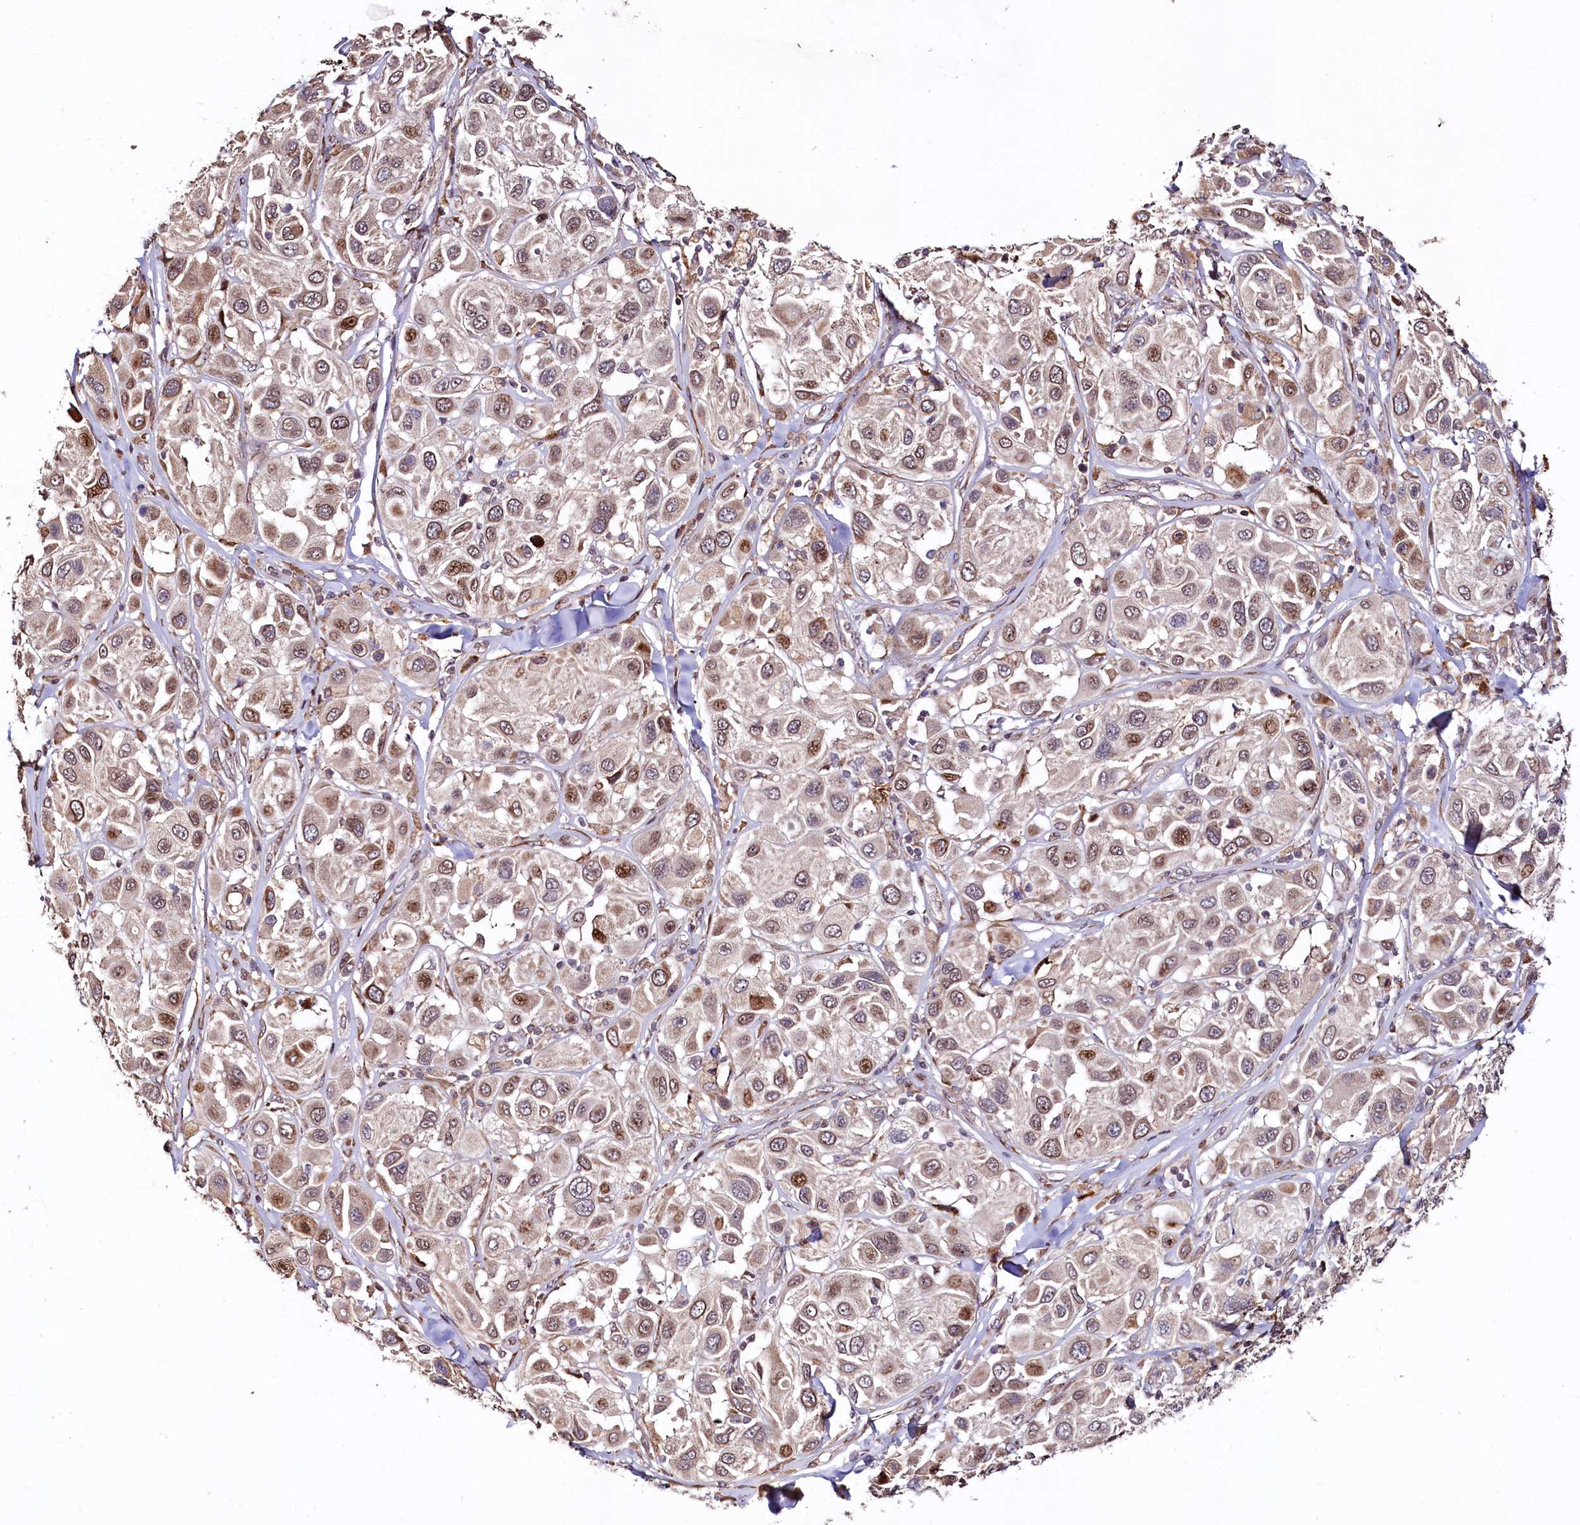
{"staining": {"intensity": "moderate", "quantity": ">75%", "location": "nuclear"}, "tissue": "melanoma", "cell_type": "Tumor cells", "image_type": "cancer", "snomed": [{"axis": "morphology", "description": "Malignant melanoma, Metastatic site"}, {"axis": "topography", "description": "Skin"}], "caption": "Melanoma was stained to show a protein in brown. There is medium levels of moderate nuclear expression in about >75% of tumor cells.", "gene": "C5orf15", "patient": {"sex": "male", "age": 41}}